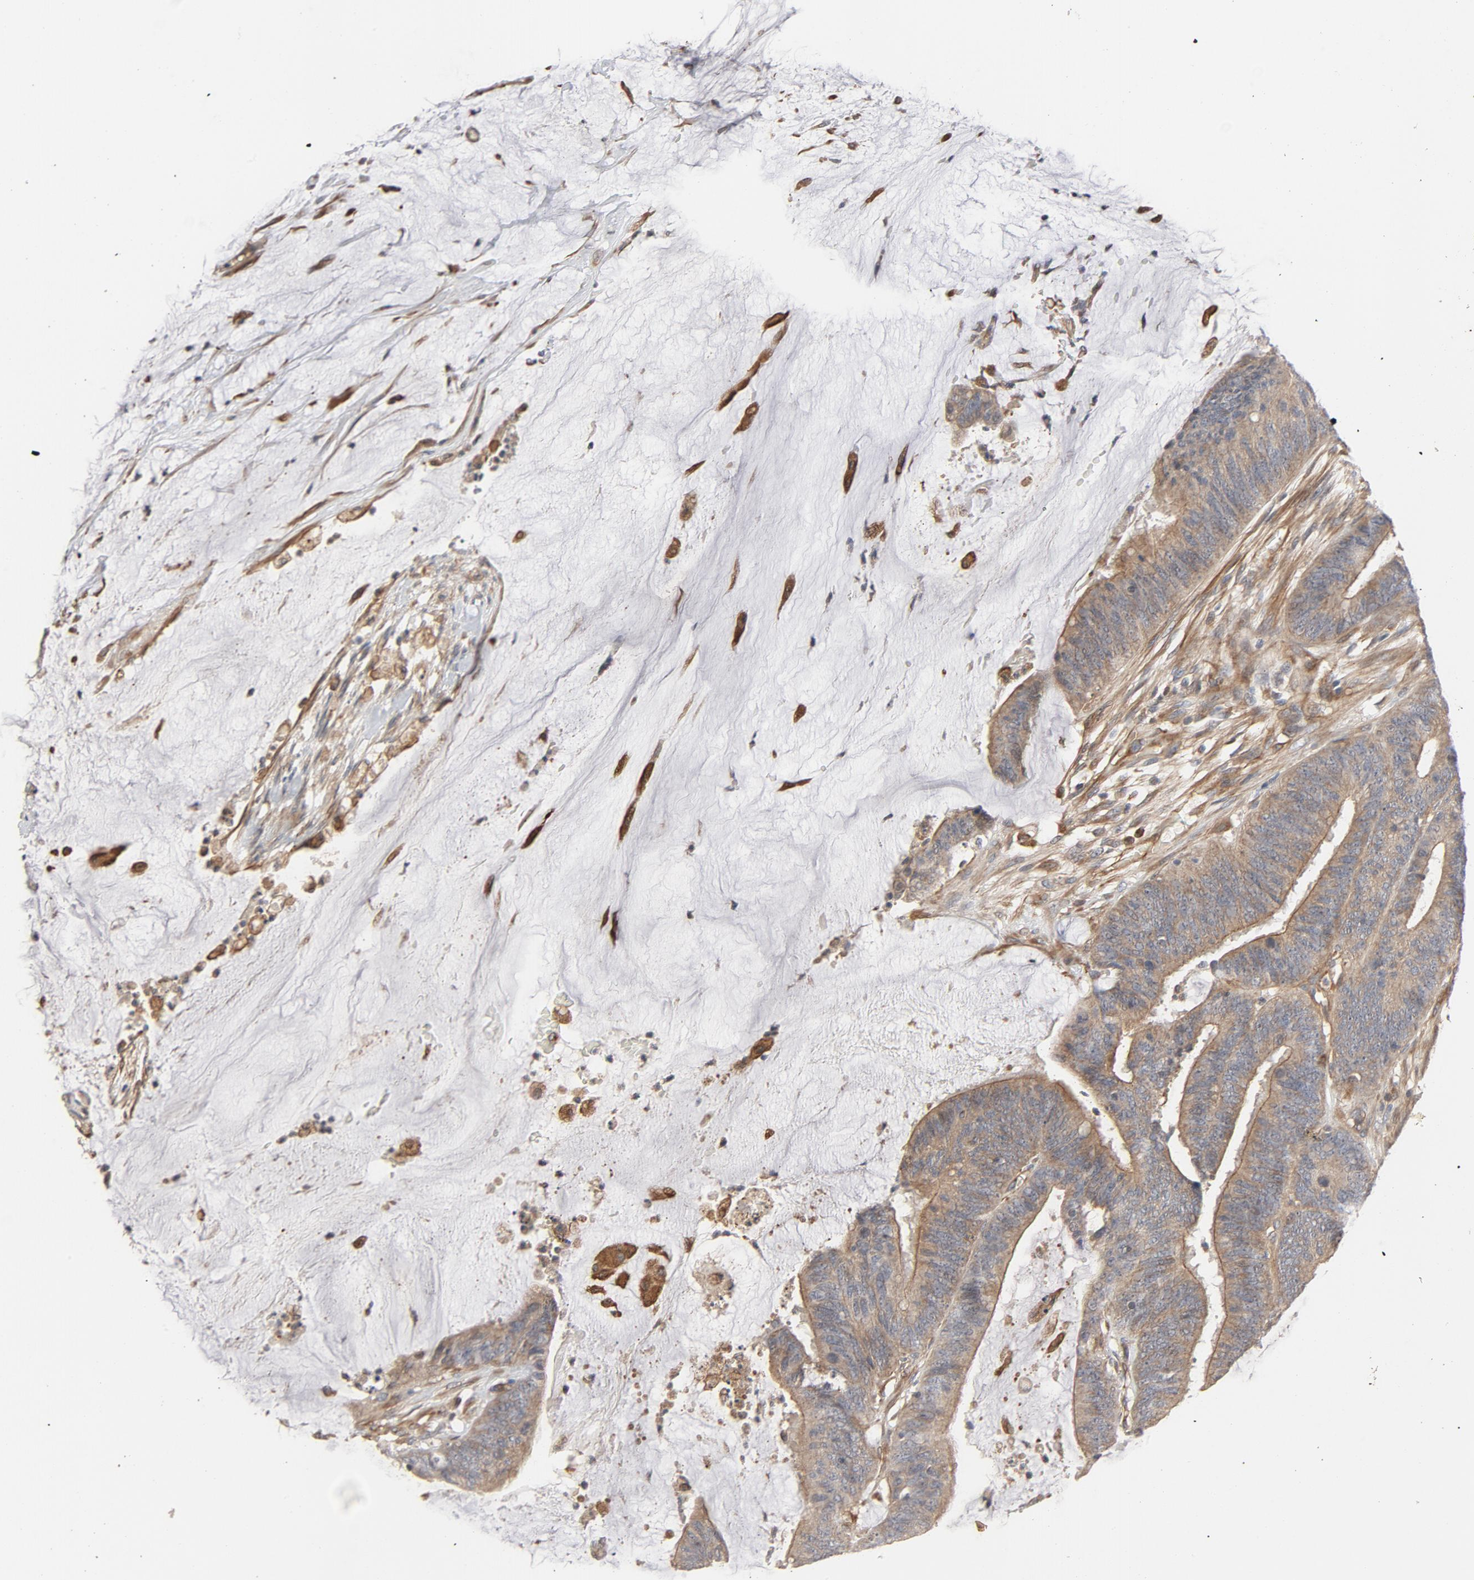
{"staining": {"intensity": "moderate", "quantity": ">75%", "location": "cytoplasmic/membranous"}, "tissue": "colorectal cancer", "cell_type": "Tumor cells", "image_type": "cancer", "snomed": [{"axis": "morphology", "description": "Adenocarcinoma, NOS"}, {"axis": "topography", "description": "Rectum"}], "caption": "Approximately >75% of tumor cells in colorectal cancer display moderate cytoplasmic/membranous protein staining as visualized by brown immunohistochemical staining.", "gene": "TRIOBP", "patient": {"sex": "female", "age": 66}}